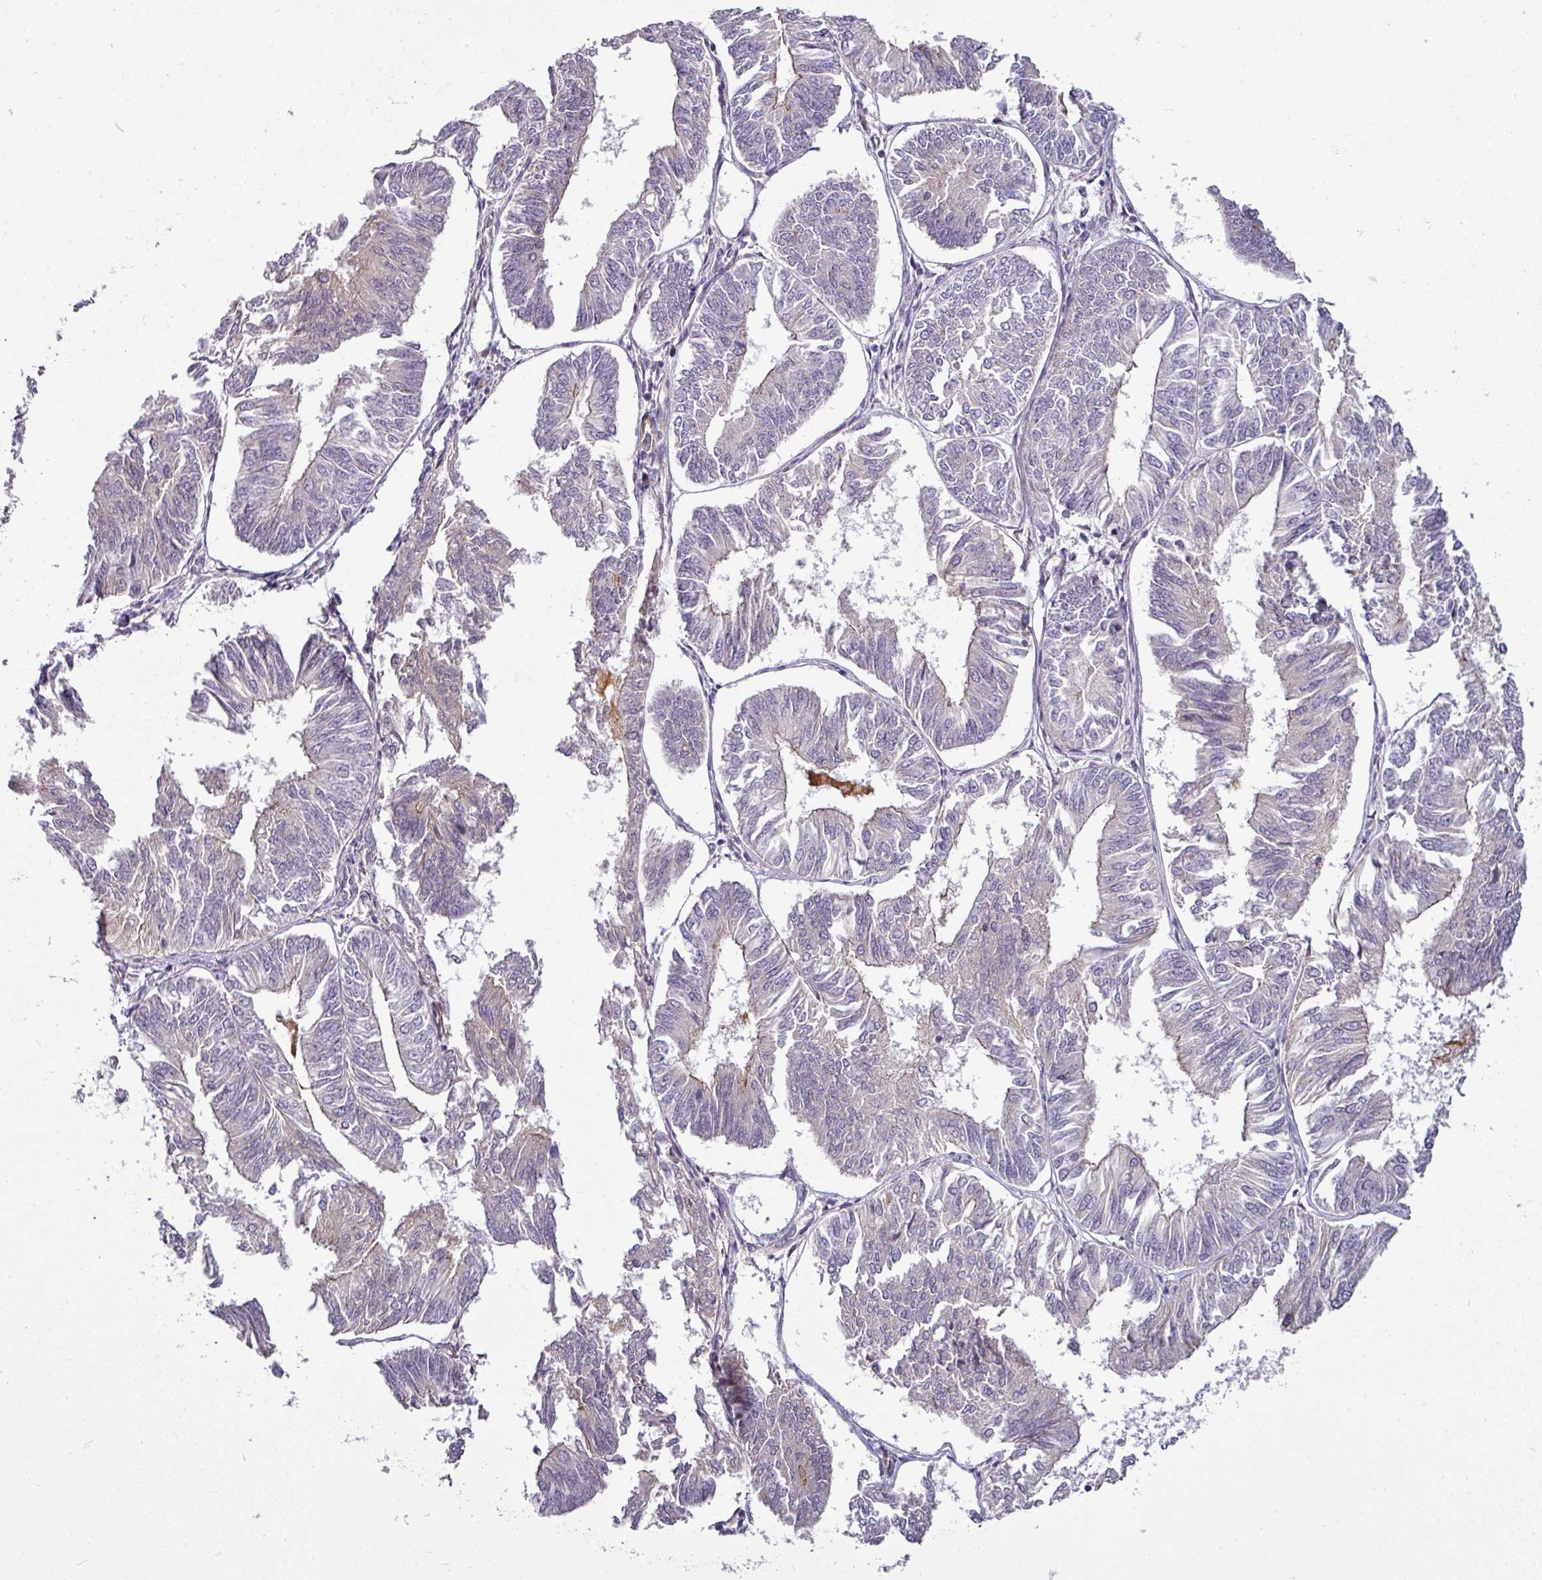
{"staining": {"intensity": "negative", "quantity": "none", "location": "none"}, "tissue": "endometrial cancer", "cell_type": "Tumor cells", "image_type": "cancer", "snomed": [{"axis": "morphology", "description": "Adenocarcinoma, NOS"}, {"axis": "topography", "description": "Endometrium"}], "caption": "High magnification brightfield microscopy of endometrial adenocarcinoma stained with DAB (brown) and counterstained with hematoxylin (blue): tumor cells show no significant expression.", "gene": "GAN", "patient": {"sex": "female", "age": 58}}